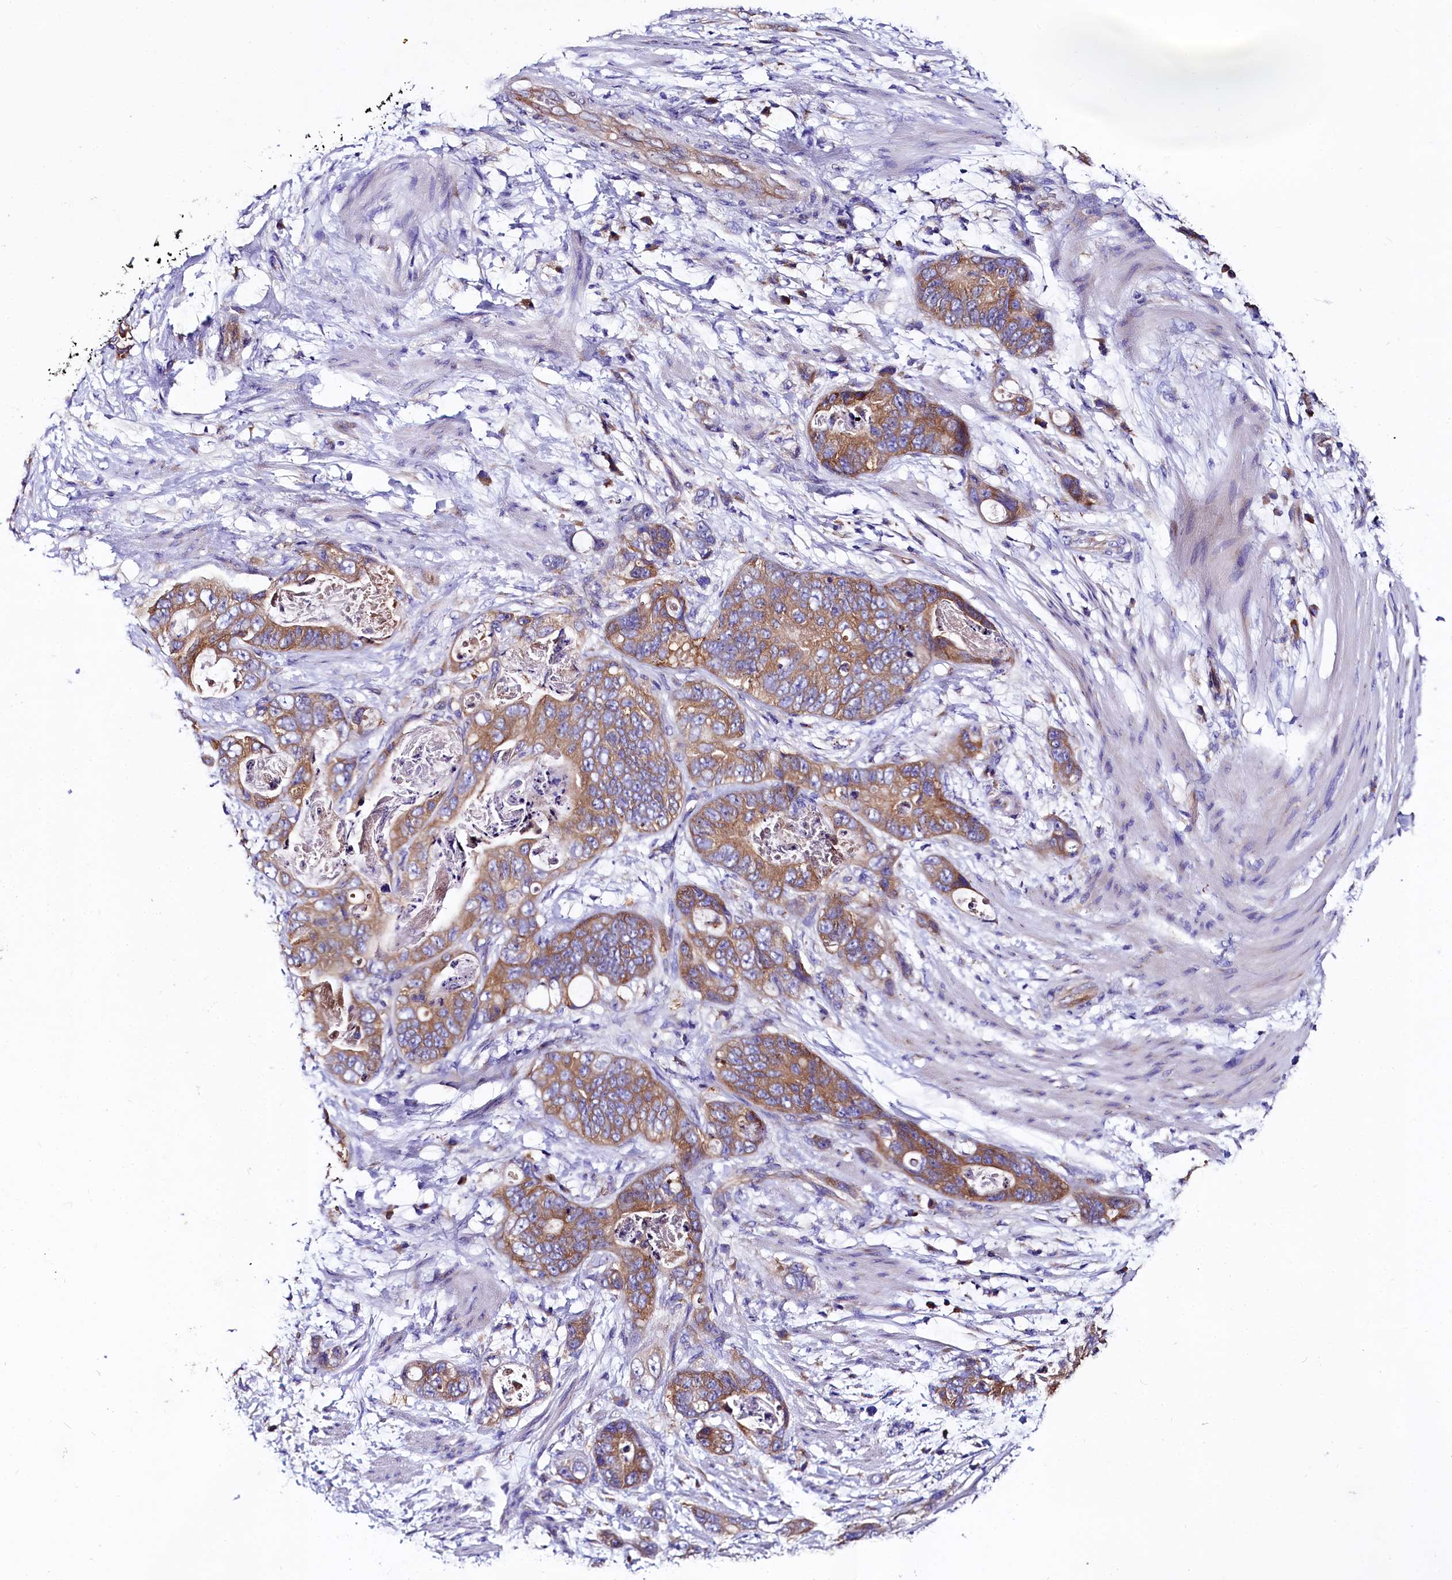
{"staining": {"intensity": "moderate", "quantity": ">75%", "location": "cytoplasmic/membranous"}, "tissue": "stomach cancer", "cell_type": "Tumor cells", "image_type": "cancer", "snomed": [{"axis": "morphology", "description": "Adenocarcinoma, NOS"}, {"axis": "topography", "description": "Stomach"}], "caption": "An immunohistochemistry histopathology image of neoplastic tissue is shown. Protein staining in brown labels moderate cytoplasmic/membranous positivity in stomach cancer within tumor cells. Immunohistochemistry (ihc) stains the protein of interest in brown and the nuclei are stained blue.", "gene": "QARS1", "patient": {"sex": "female", "age": 89}}